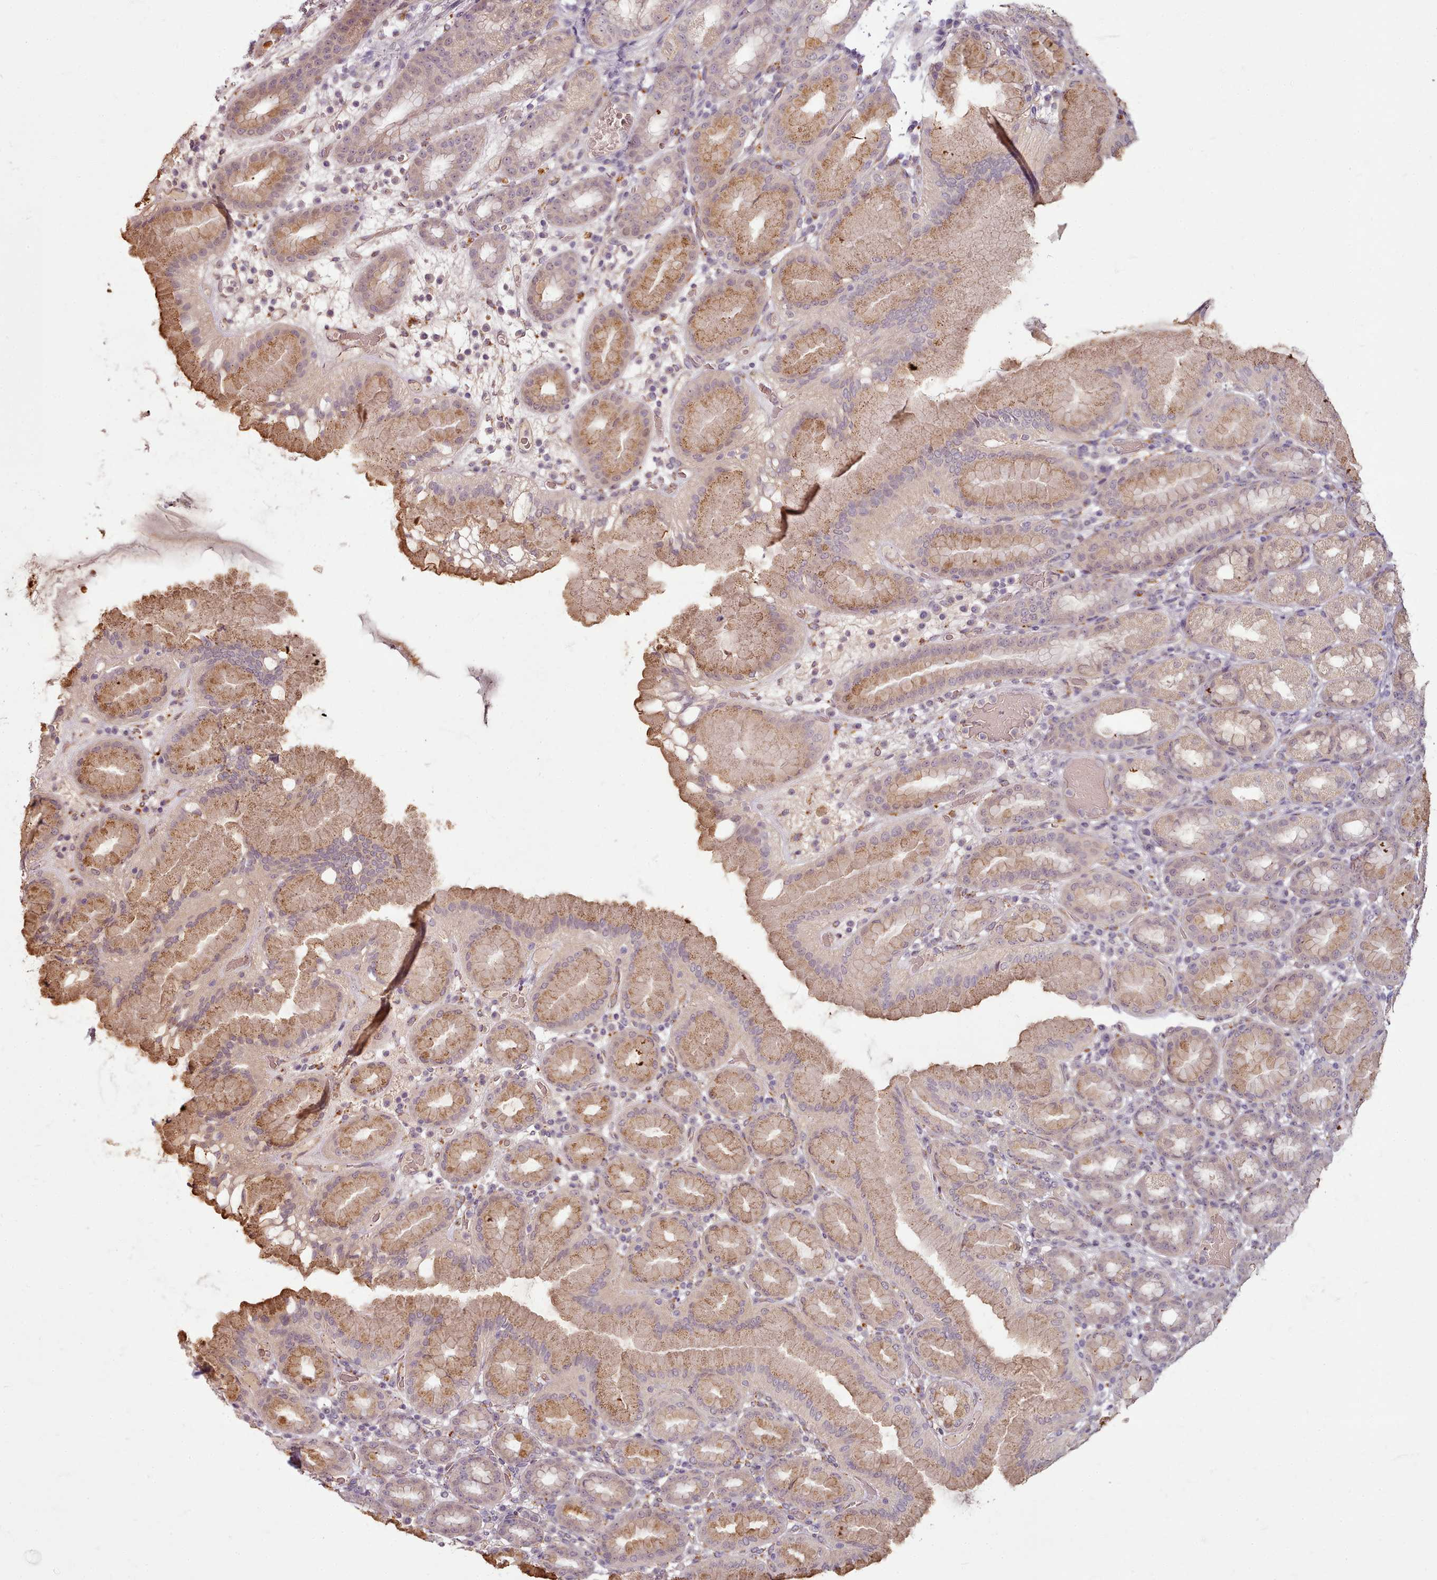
{"staining": {"intensity": "moderate", "quantity": "25%-75%", "location": "cytoplasmic/membranous"}, "tissue": "stomach", "cell_type": "Glandular cells", "image_type": "normal", "snomed": [{"axis": "morphology", "description": "Normal tissue, NOS"}, {"axis": "topography", "description": "Stomach, upper"}], "caption": "Immunohistochemical staining of unremarkable human stomach exhibits moderate cytoplasmic/membranous protein expression in approximately 25%-75% of glandular cells. The staining was performed using DAB (3,3'-diaminobenzidine) to visualize the protein expression in brown, while the nuclei were stained in blue with hematoxylin (Magnification: 20x).", "gene": "C1QTNF5", "patient": {"sex": "male", "age": 68}}